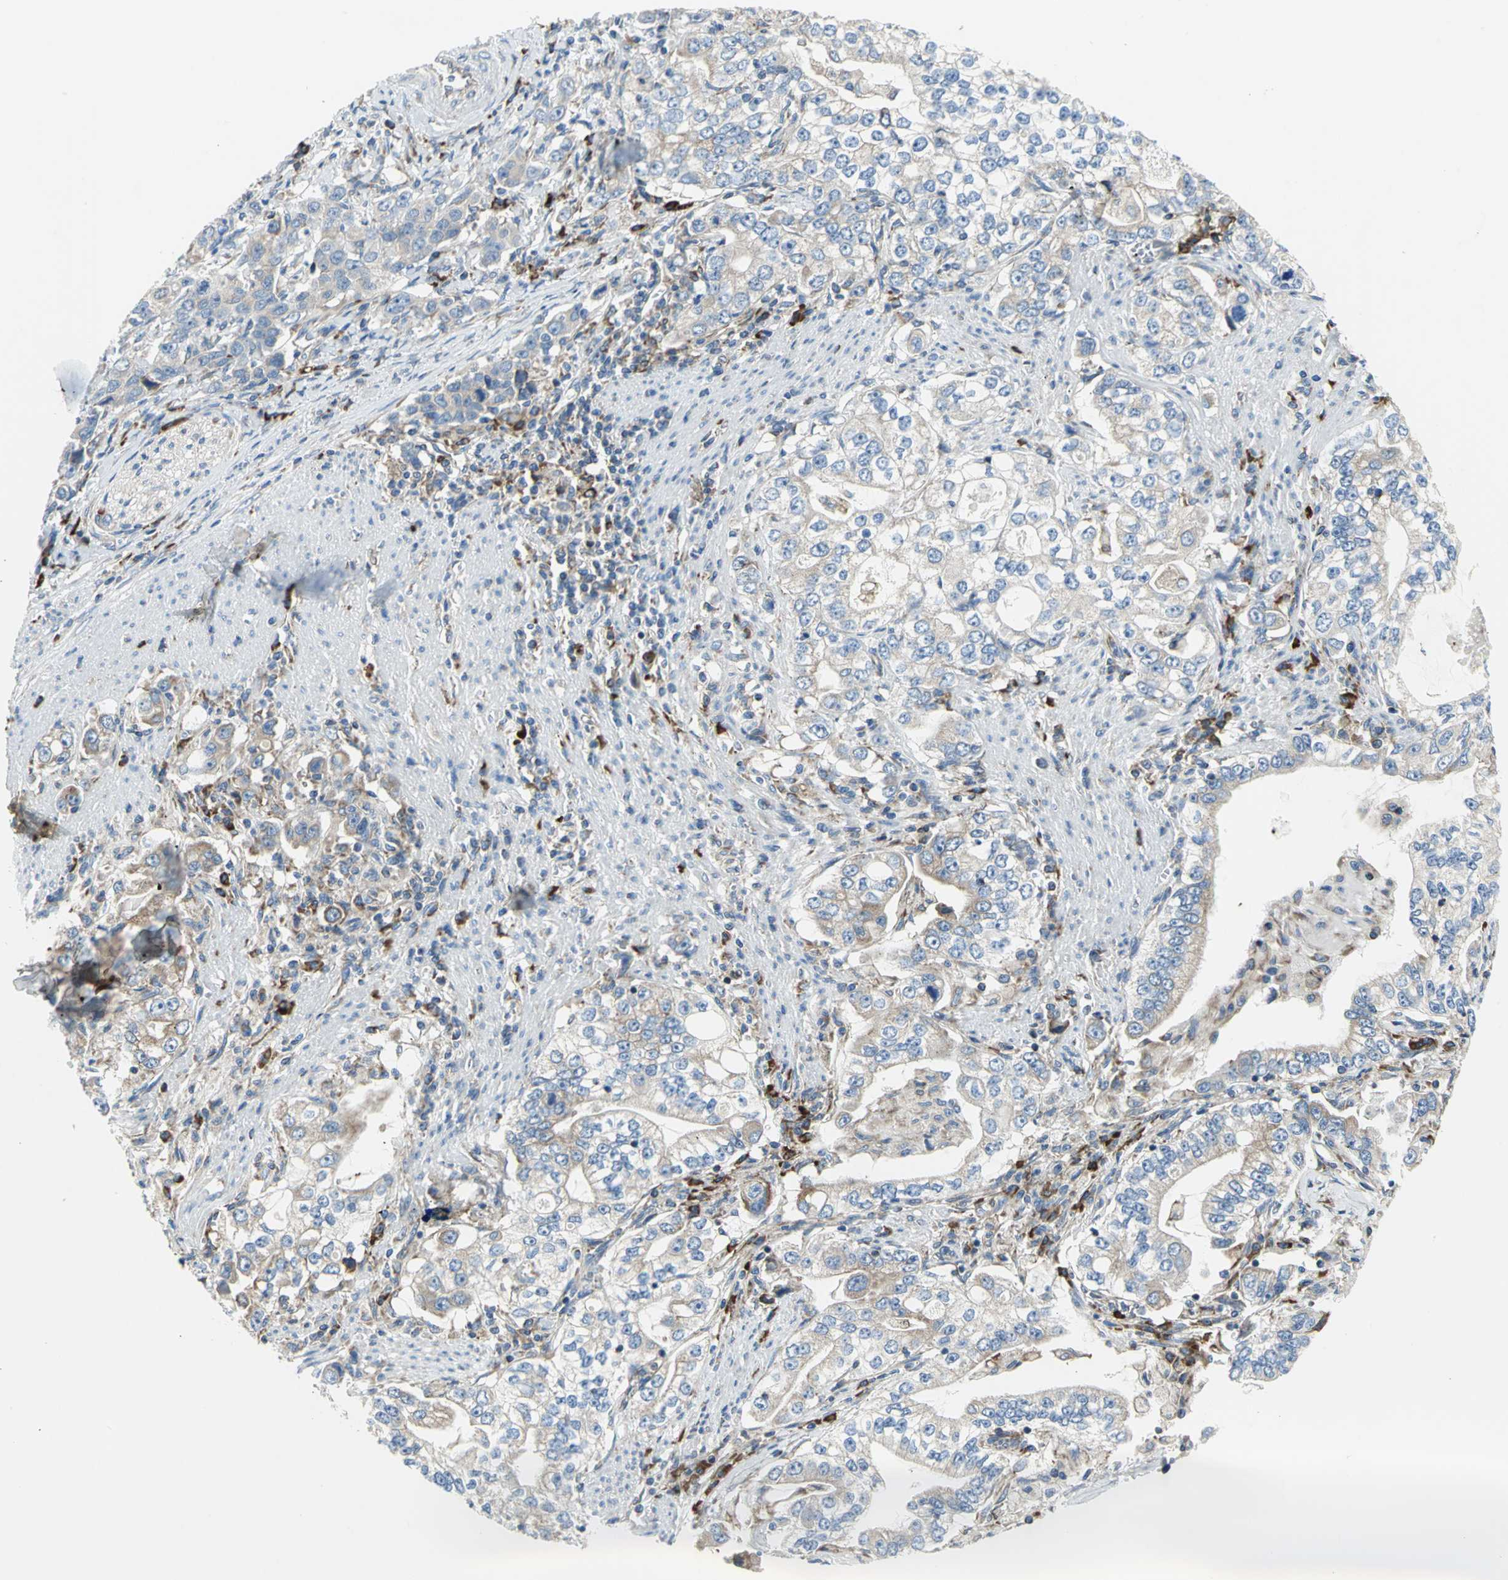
{"staining": {"intensity": "moderate", "quantity": ">75%", "location": "cytoplasmic/membranous"}, "tissue": "stomach cancer", "cell_type": "Tumor cells", "image_type": "cancer", "snomed": [{"axis": "morphology", "description": "Adenocarcinoma, NOS"}, {"axis": "topography", "description": "Stomach, lower"}], "caption": "This photomicrograph exhibits IHC staining of stomach cancer, with medium moderate cytoplasmic/membranous positivity in approximately >75% of tumor cells.", "gene": "TULP4", "patient": {"sex": "female", "age": 72}}